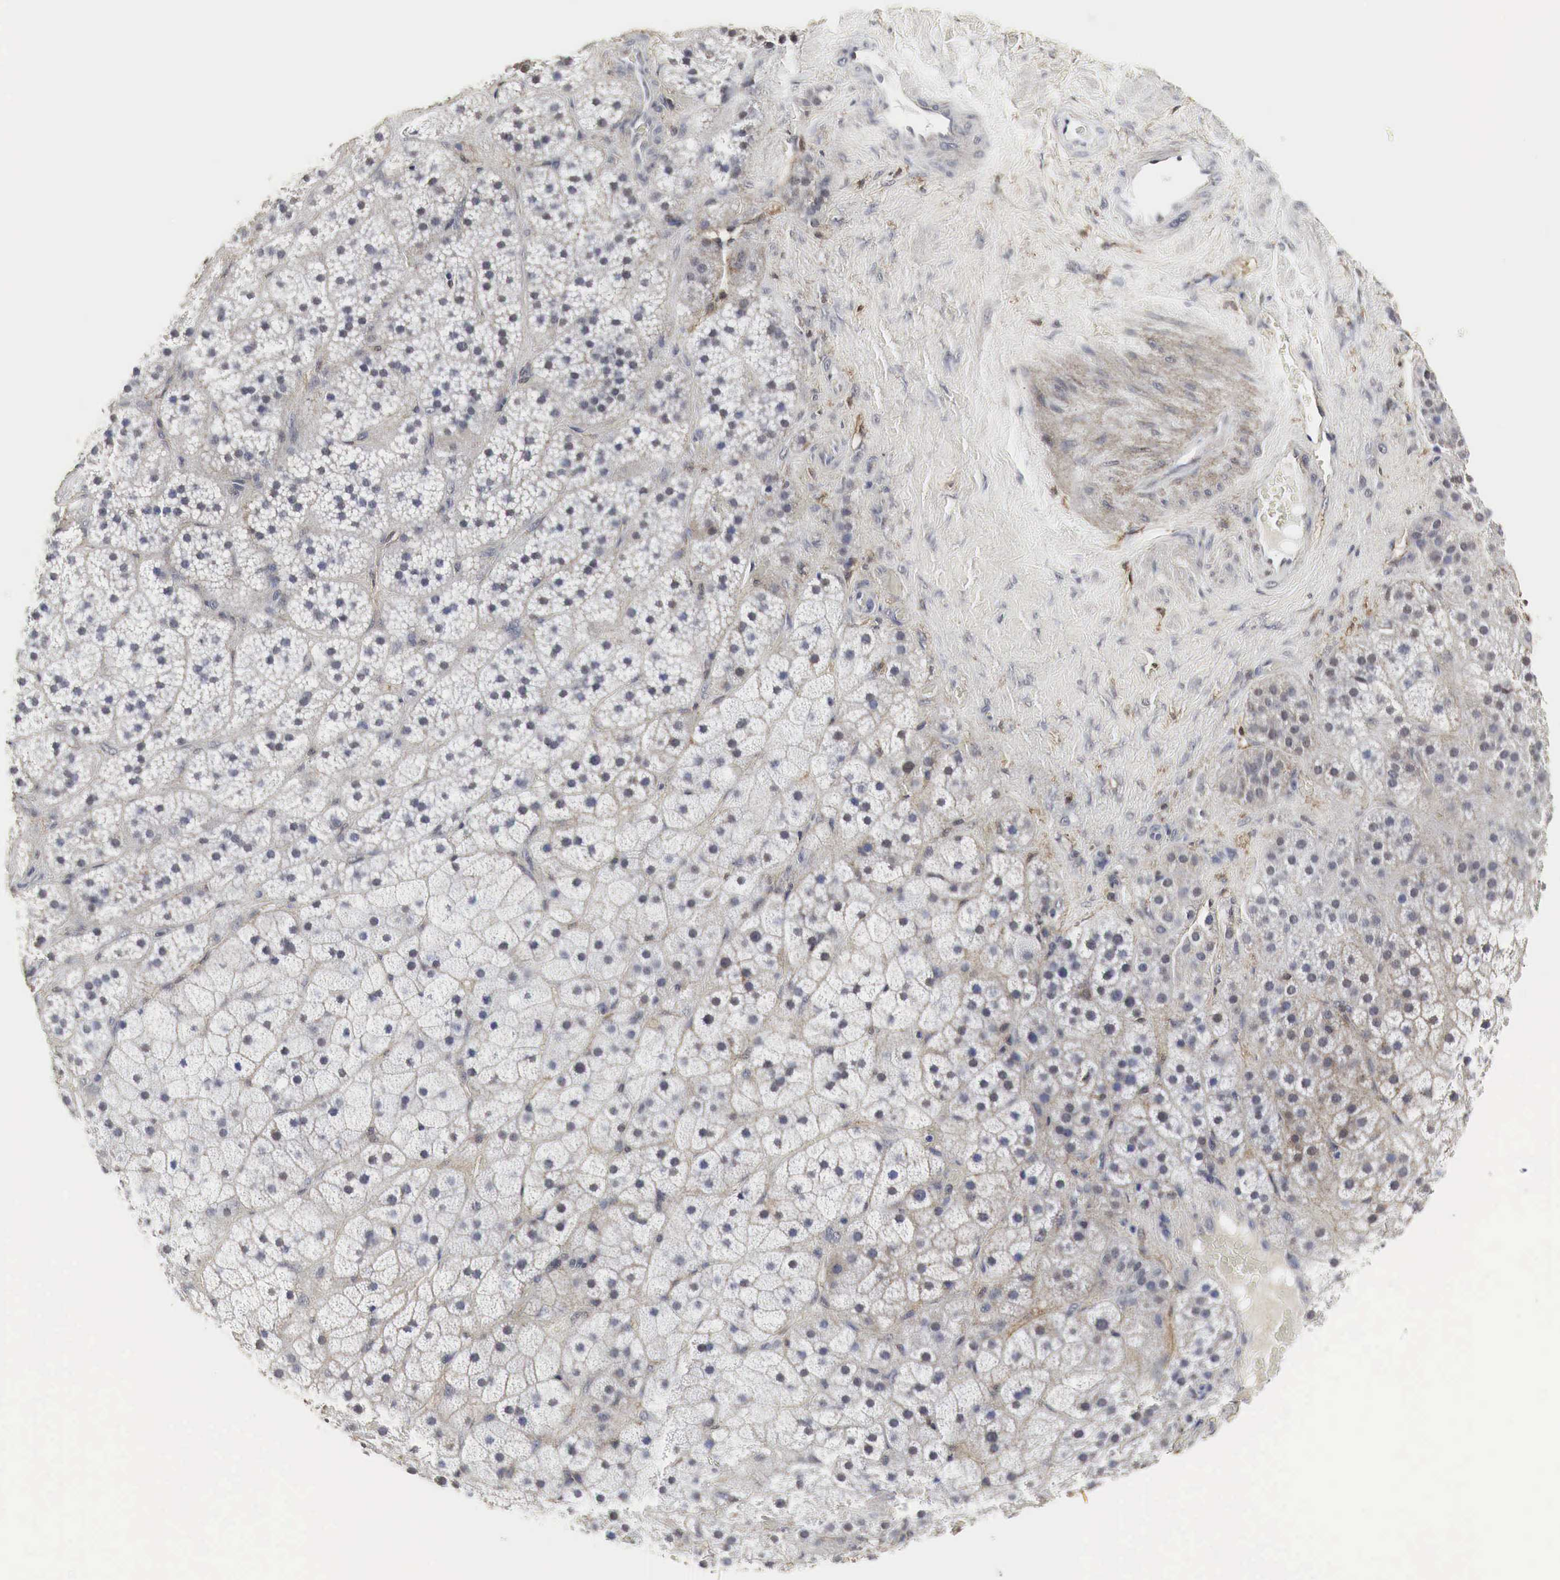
{"staining": {"intensity": "negative", "quantity": "none", "location": "none"}, "tissue": "adrenal gland", "cell_type": "Glandular cells", "image_type": "normal", "snomed": [{"axis": "morphology", "description": "Normal tissue, NOS"}, {"axis": "topography", "description": "Adrenal gland"}], "caption": "Immunohistochemistry histopathology image of benign adrenal gland stained for a protein (brown), which reveals no expression in glandular cells.", "gene": "SPIN1", "patient": {"sex": "male", "age": 57}}